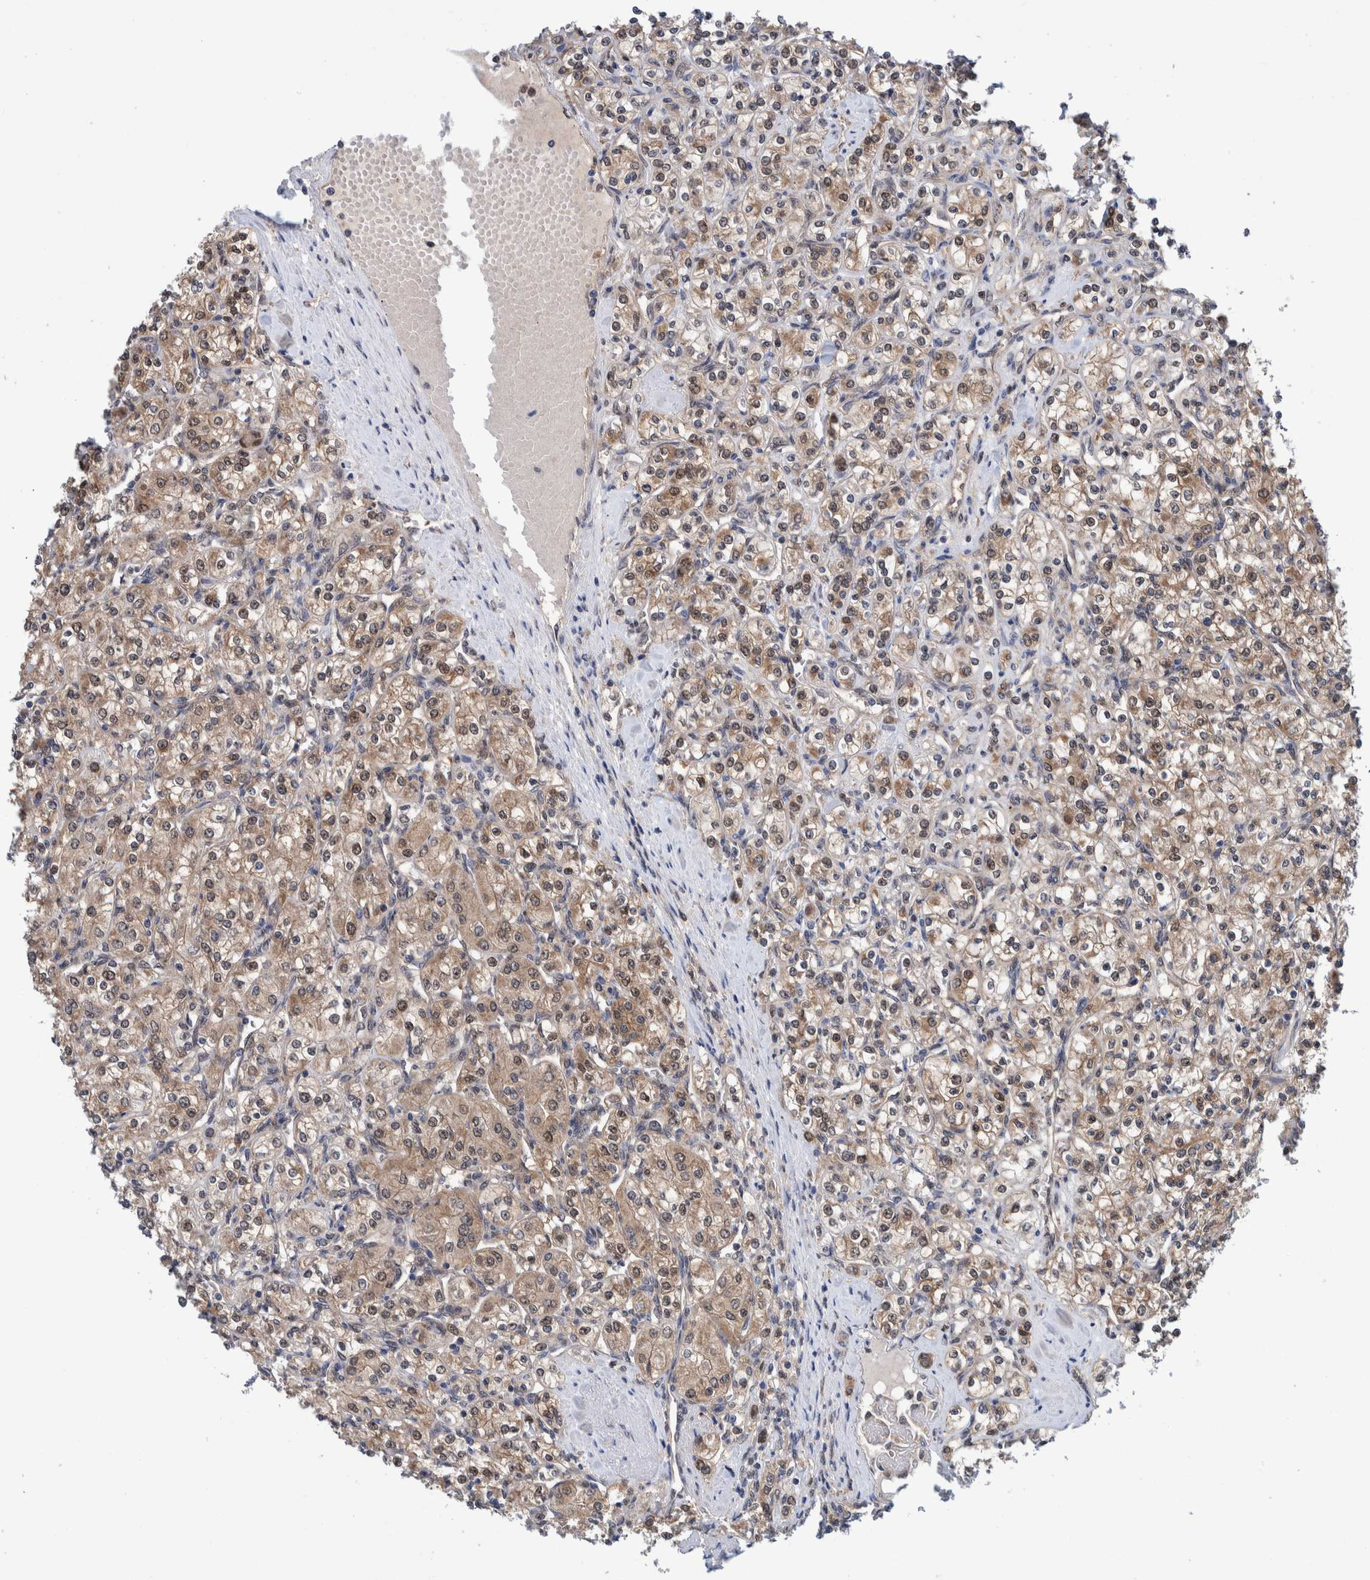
{"staining": {"intensity": "weak", "quantity": "25%-75%", "location": "cytoplasmic/membranous"}, "tissue": "renal cancer", "cell_type": "Tumor cells", "image_type": "cancer", "snomed": [{"axis": "morphology", "description": "Adenocarcinoma, NOS"}, {"axis": "topography", "description": "Kidney"}], "caption": "Immunohistochemistry (IHC) (DAB) staining of human renal adenocarcinoma reveals weak cytoplasmic/membranous protein positivity in about 25%-75% of tumor cells. (brown staining indicates protein expression, while blue staining denotes nuclei).", "gene": "PFAS", "patient": {"sex": "male", "age": 77}}